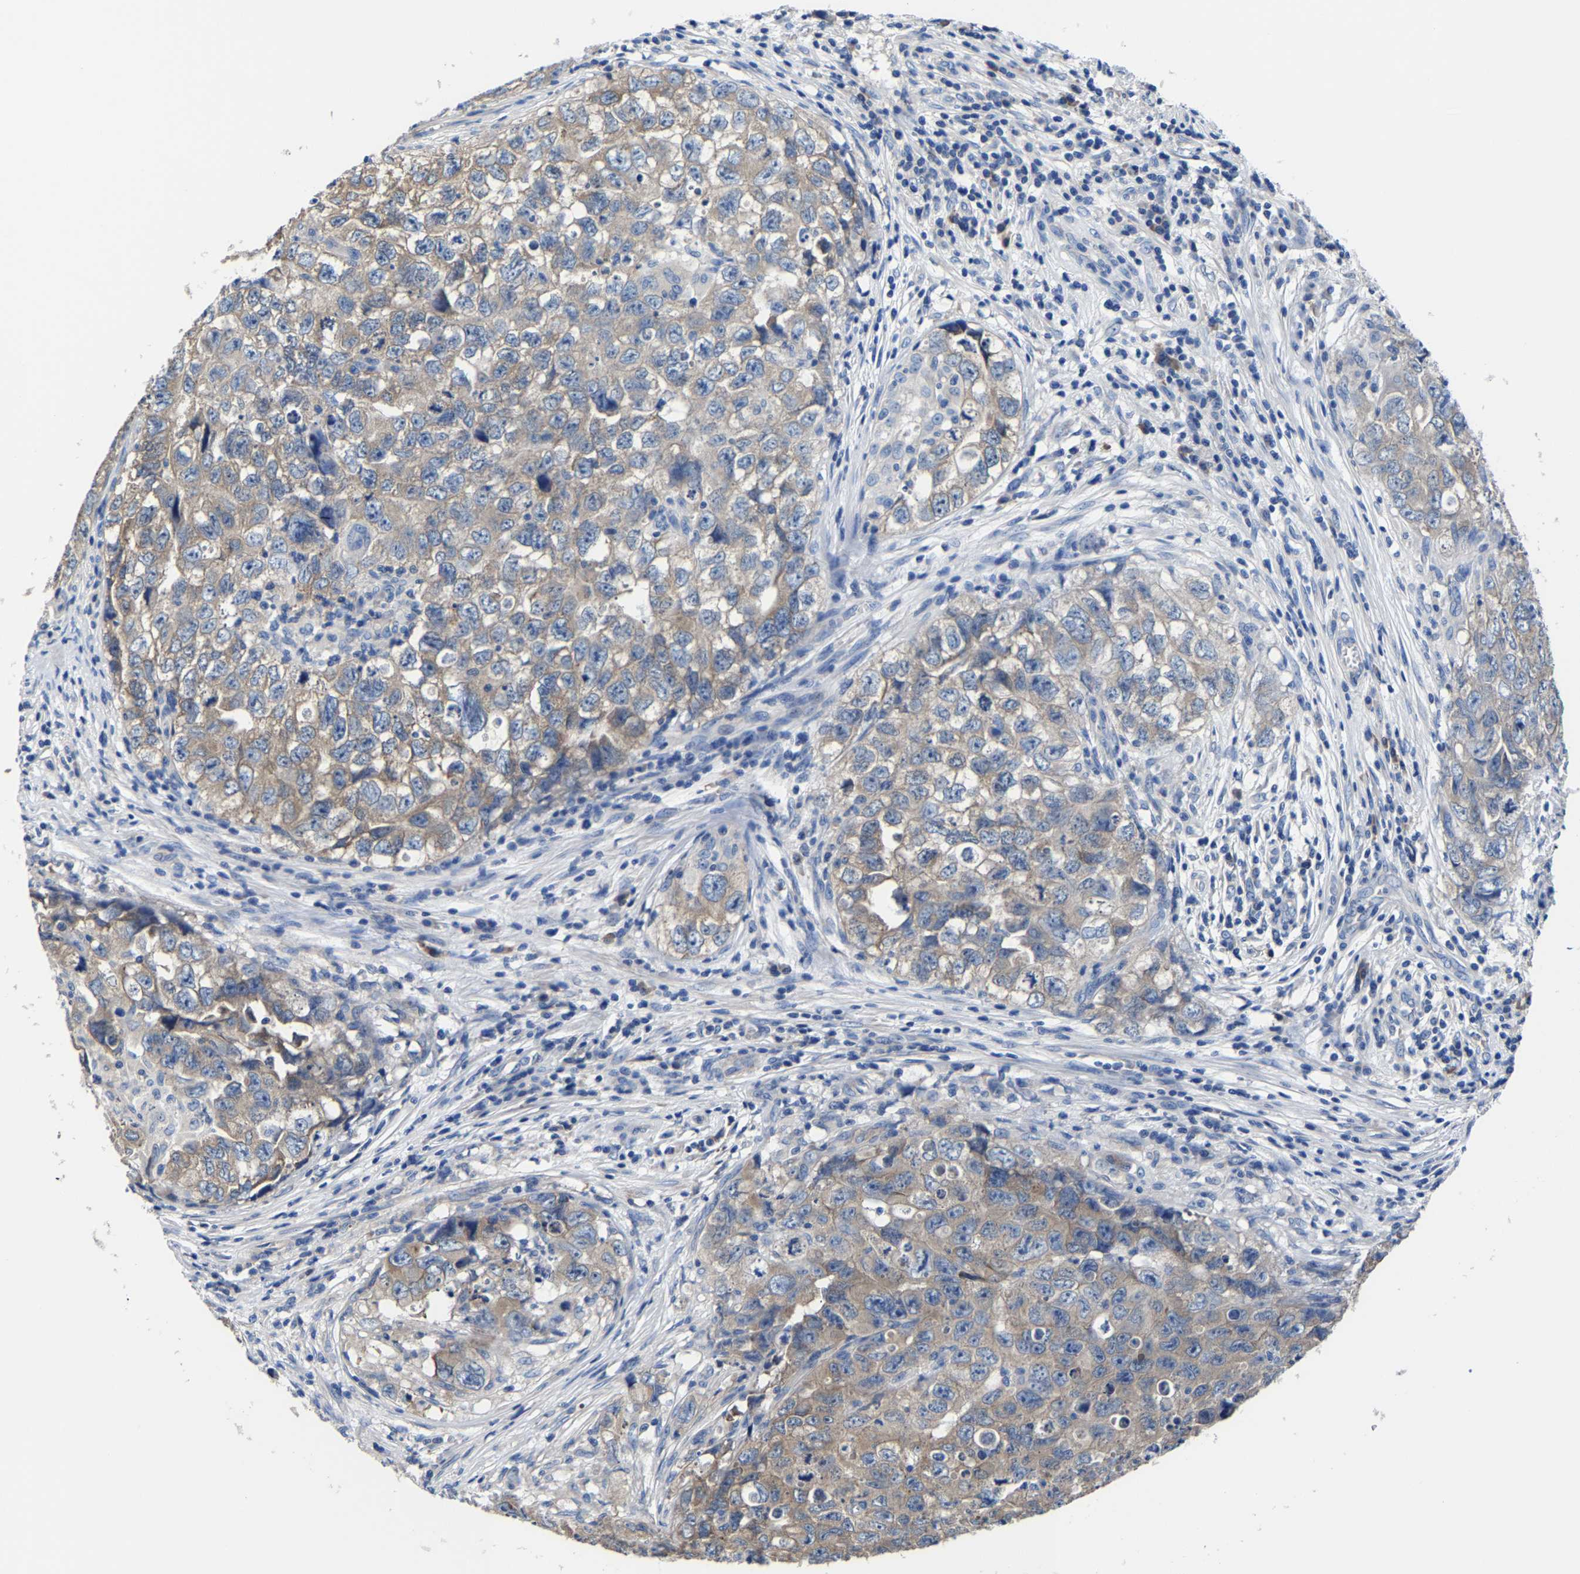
{"staining": {"intensity": "weak", "quantity": ">75%", "location": "cytoplasmic/membranous"}, "tissue": "testis cancer", "cell_type": "Tumor cells", "image_type": "cancer", "snomed": [{"axis": "morphology", "description": "Seminoma, NOS"}, {"axis": "morphology", "description": "Carcinoma, Embryonal, NOS"}, {"axis": "topography", "description": "Testis"}], "caption": "An IHC image of tumor tissue is shown. Protein staining in brown highlights weak cytoplasmic/membranous positivity in testis cancer within tumor cells.", "gene": "SRPK2", "patient": {"sex": "male", "age": 43}}